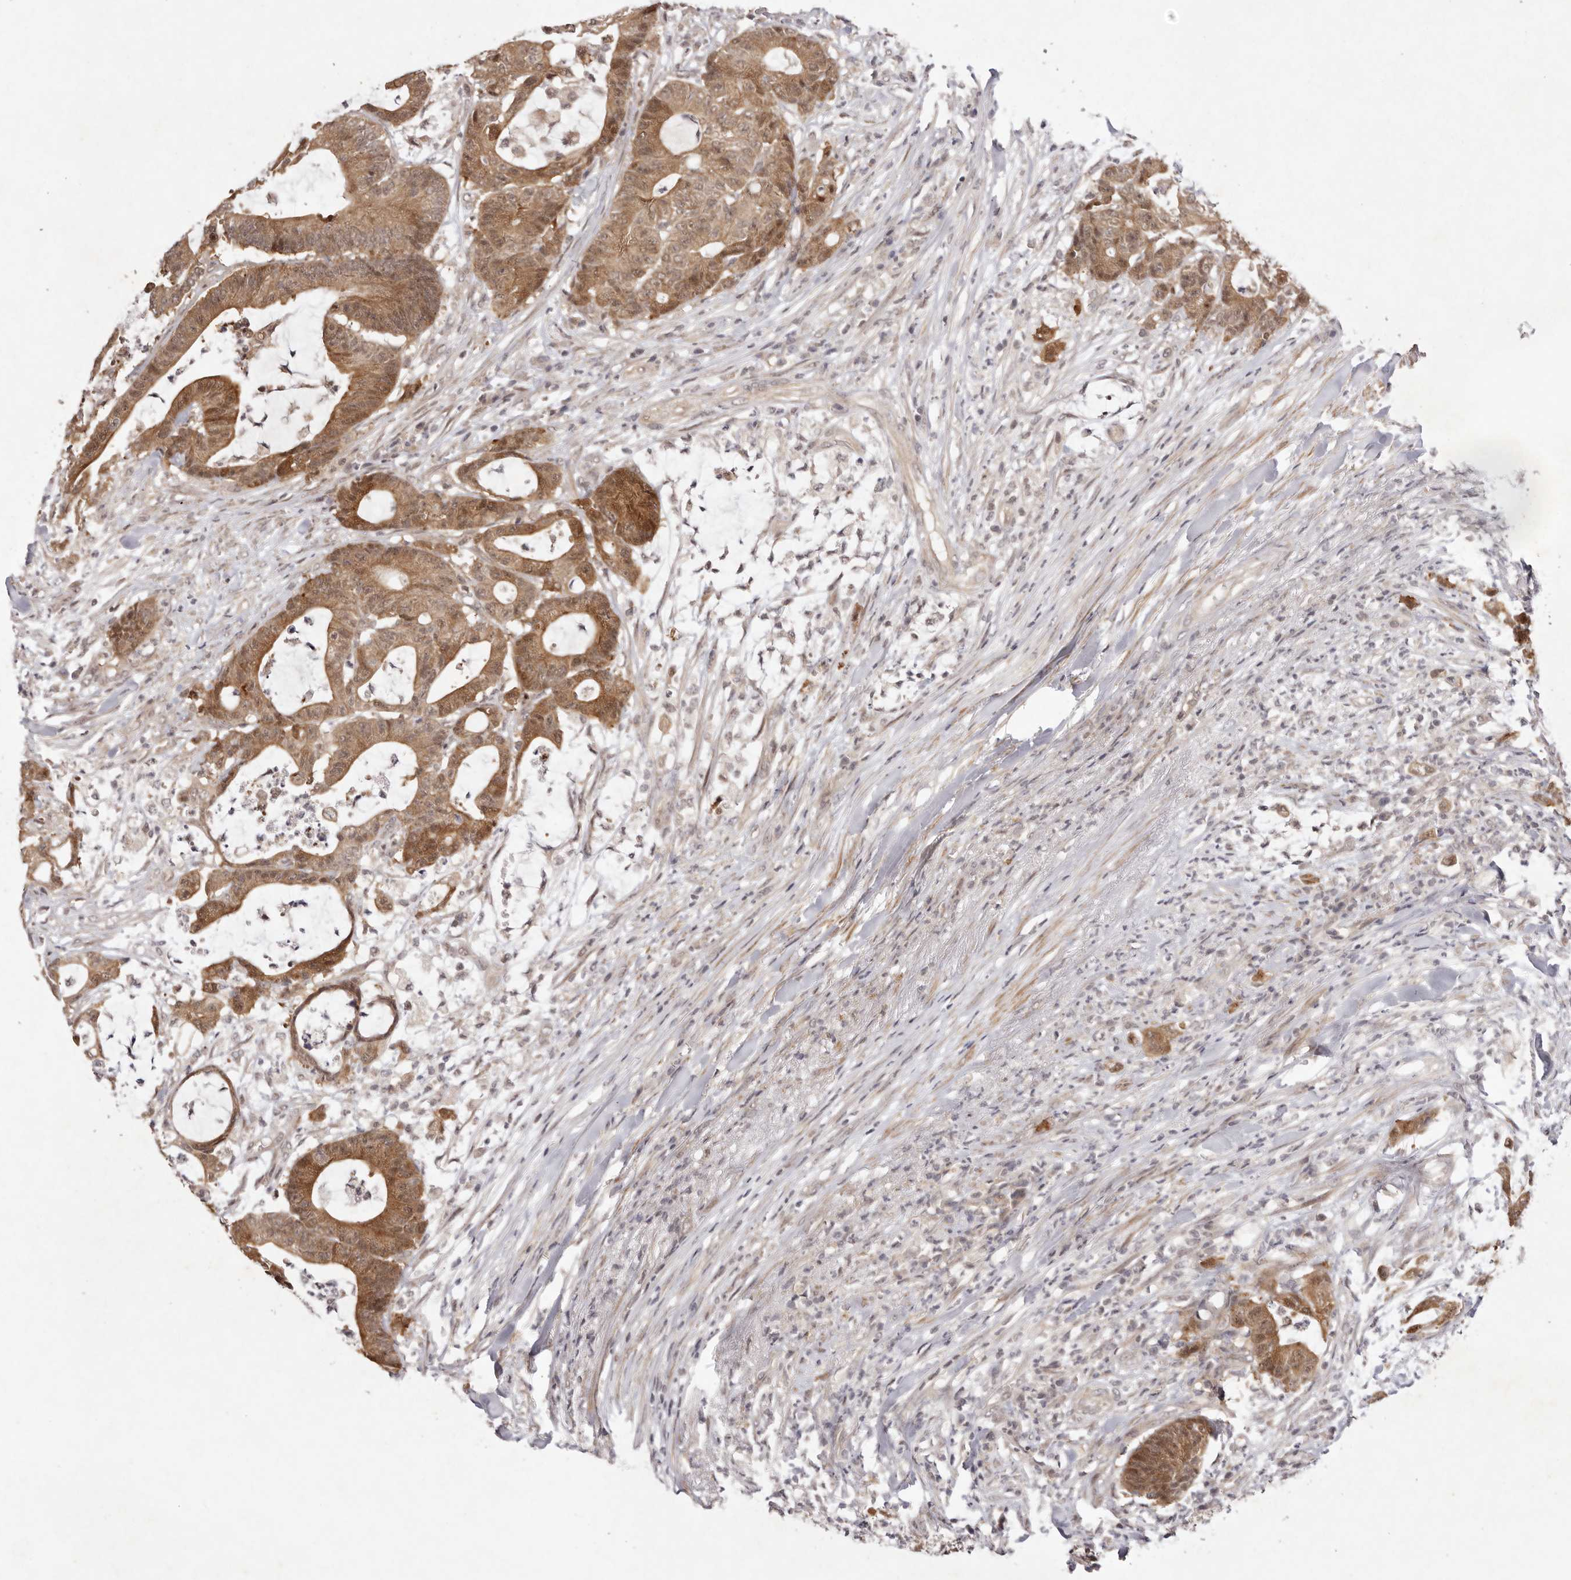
{"staining": {"intensity": "moderate", "quantity": ">75%", "location": "cytoplasmic/membranous,nuclear"}, "tissue": "colorectal cancer", "cell_type": "Tumor cells", "image_type": "cancer", "snomed": [{"axis": "morphology", "description": "Adenocarcinoma, NOS"}, {"axis": "topography", "description": "Colon"}], "caption": "Protein analysis of adenocarcinoma (colorectal) tissue displays moderate cytoplasmic/membranous and nuclear expression in about >75% of tumor cells.", "gene": "BUD31", "patient": {"sex": "female", "age": 84}}